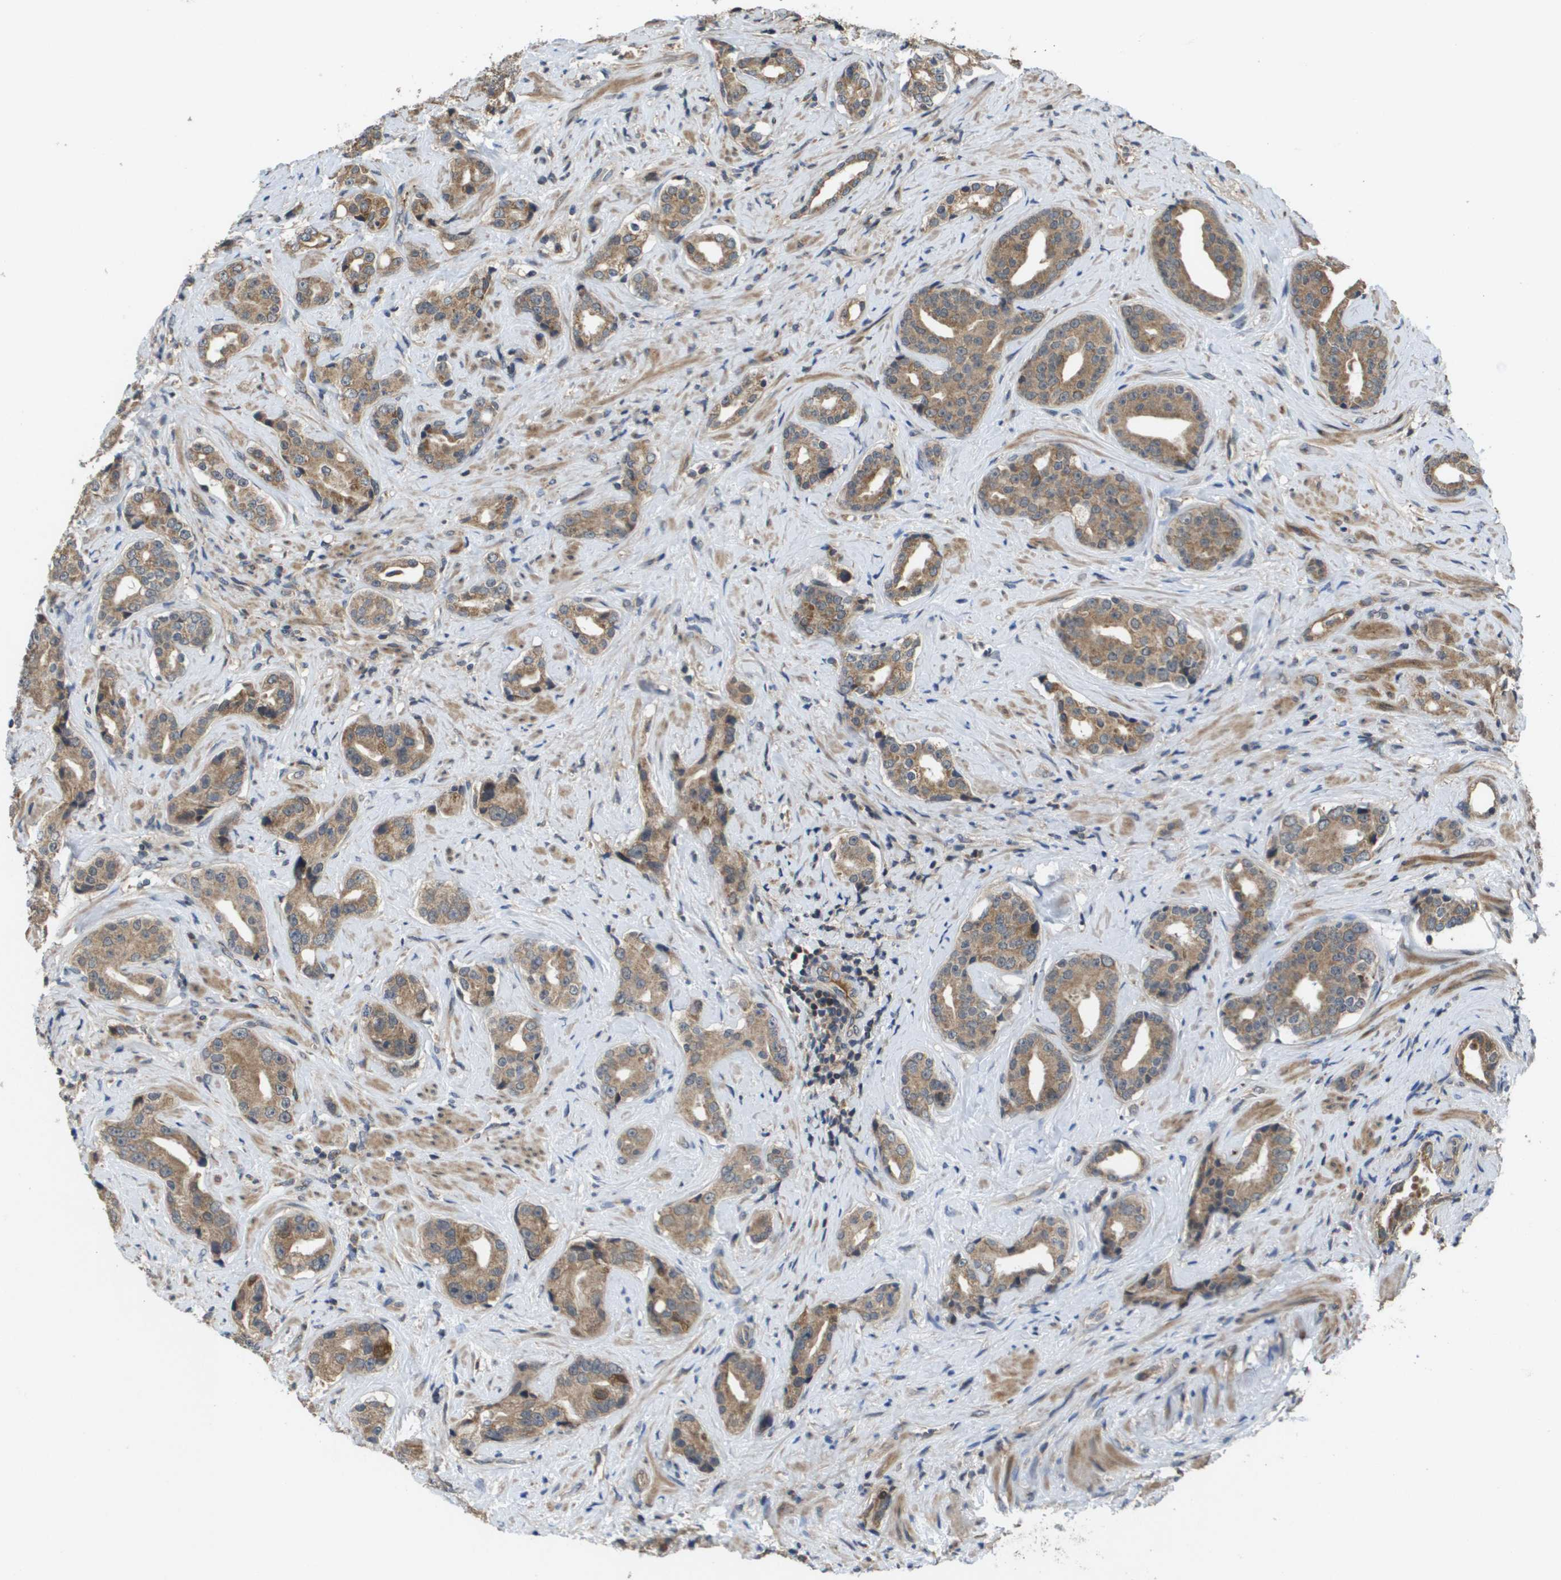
{"staining": {"intensity": "moderate", "quantity": ">75%", "location": "cytoplasmic/membranous"}, "tissue": "prostate cancer", "cell_type": "Tumor cells", "image_type": "cancer", "snomed": [{"axis": "morphology", "description": "Adenocarcinoma, High grade"}, {"axis": "topography", "description": "Prostate"}], "caption": "The histopathology image reveals a brown stain indicating the presence of a protein in the cytoplasmic/membranous of tumor cells in prostate cancer (adenocarcinoma (high-grade)).", "gene": "RBM38", "patient": {"sex": "male", "age": 71}}